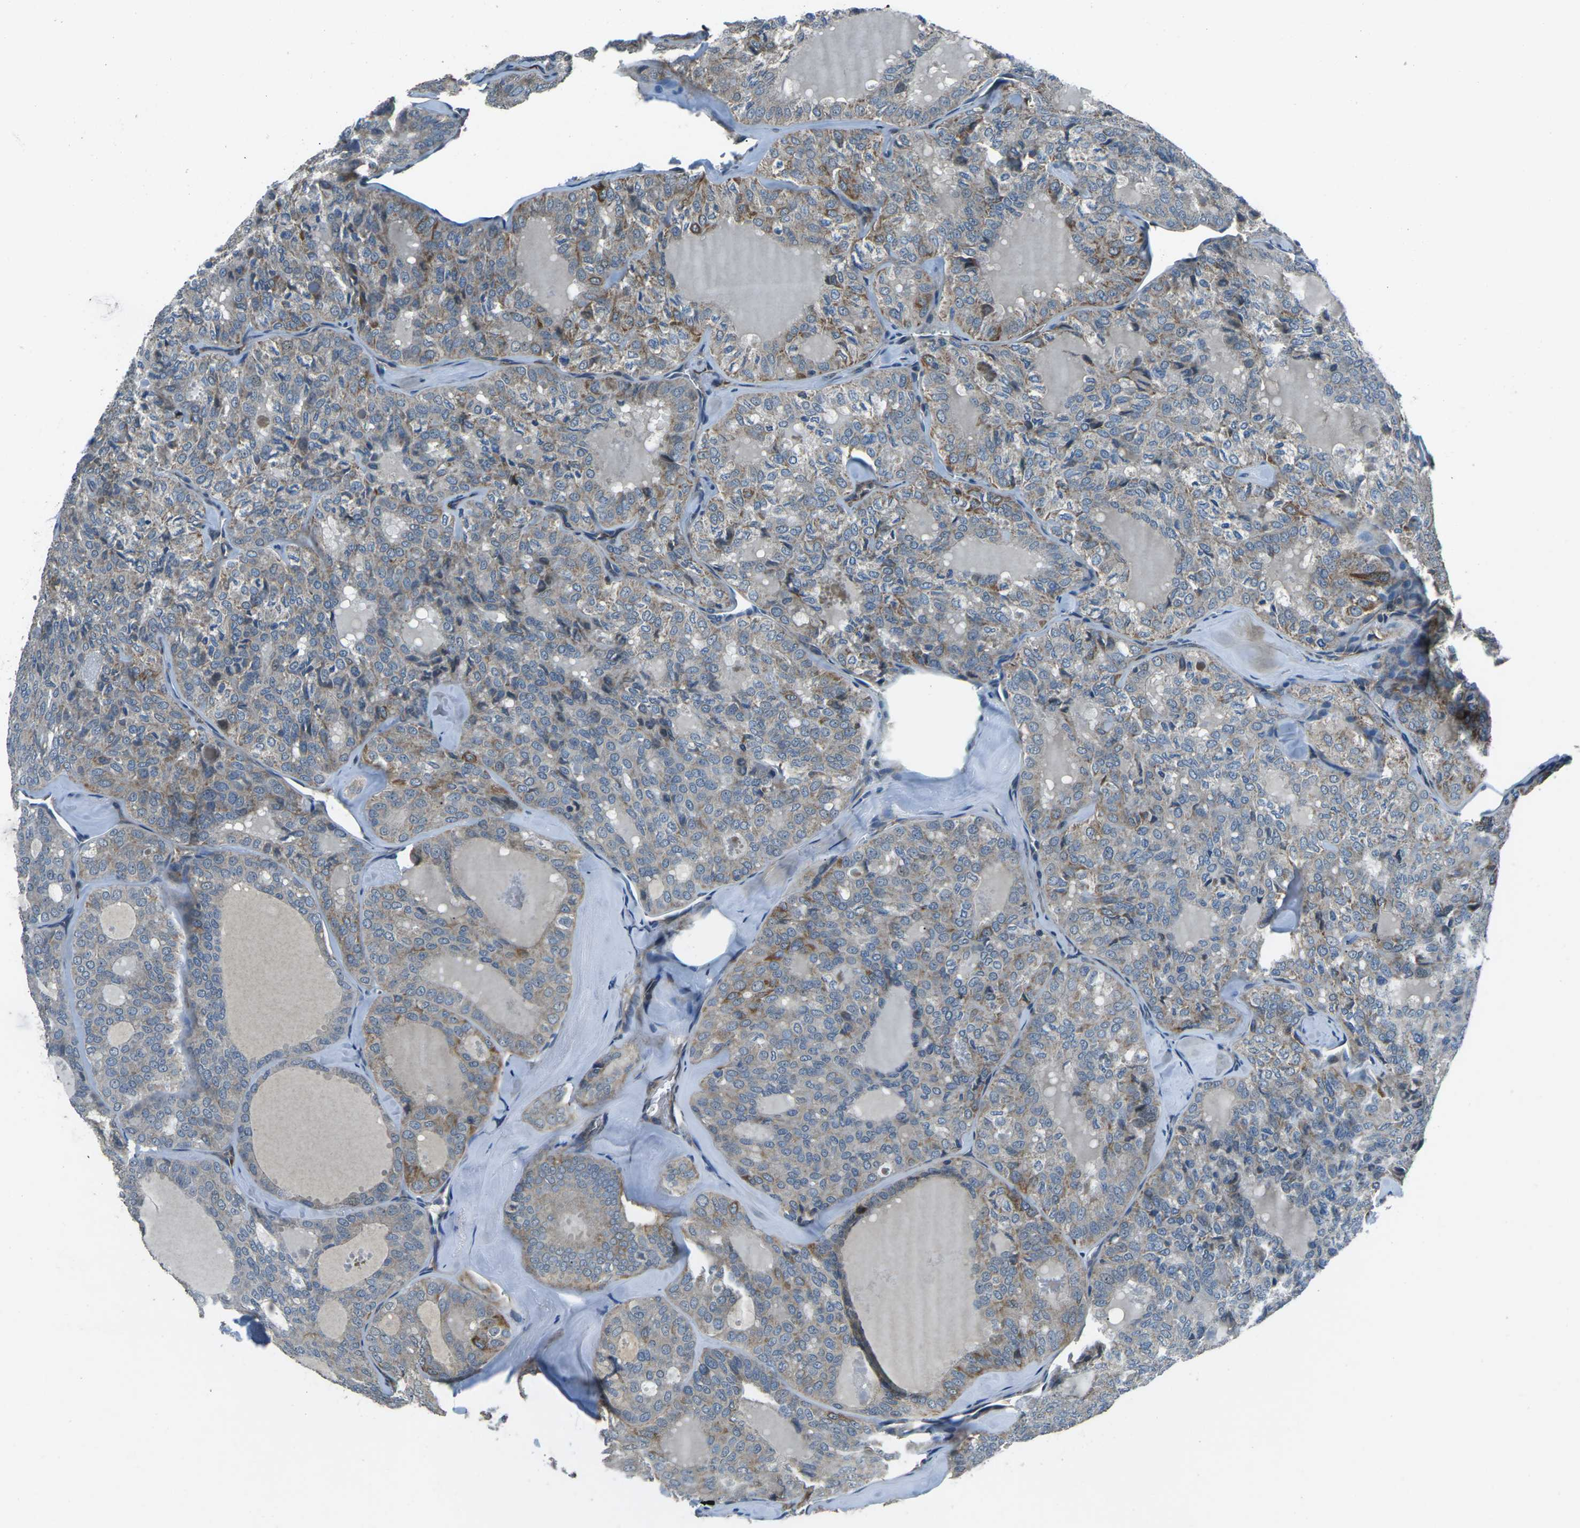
{"staining": {"intensity": "moderate", "quantity": "<25%", "location": "cytoplasmic/membranous"}, "tissue": "thyroid cancer", "cell_type": "Tumor cells", "image_type": "cancer", "snomed": [{"axis": "morphology", "description": "Follicular adenoma carcinoma, NOS"}, {"axis": "topography", "description": "Thyroid gland"}], "caption": "Follicular adenoma carcinoma (thyroid) was stained to show a protein in brown. There is low levels of moderate cytoplasmic/membranous staining in approximately <25% of tumor cells. The staining is performed using DAB brown chromogen to label protein expression. The nuclei are counter-stained blue using hematoxylin.", "gene": "AFAP1", "patient": {"sex": "male", "age": 75}}